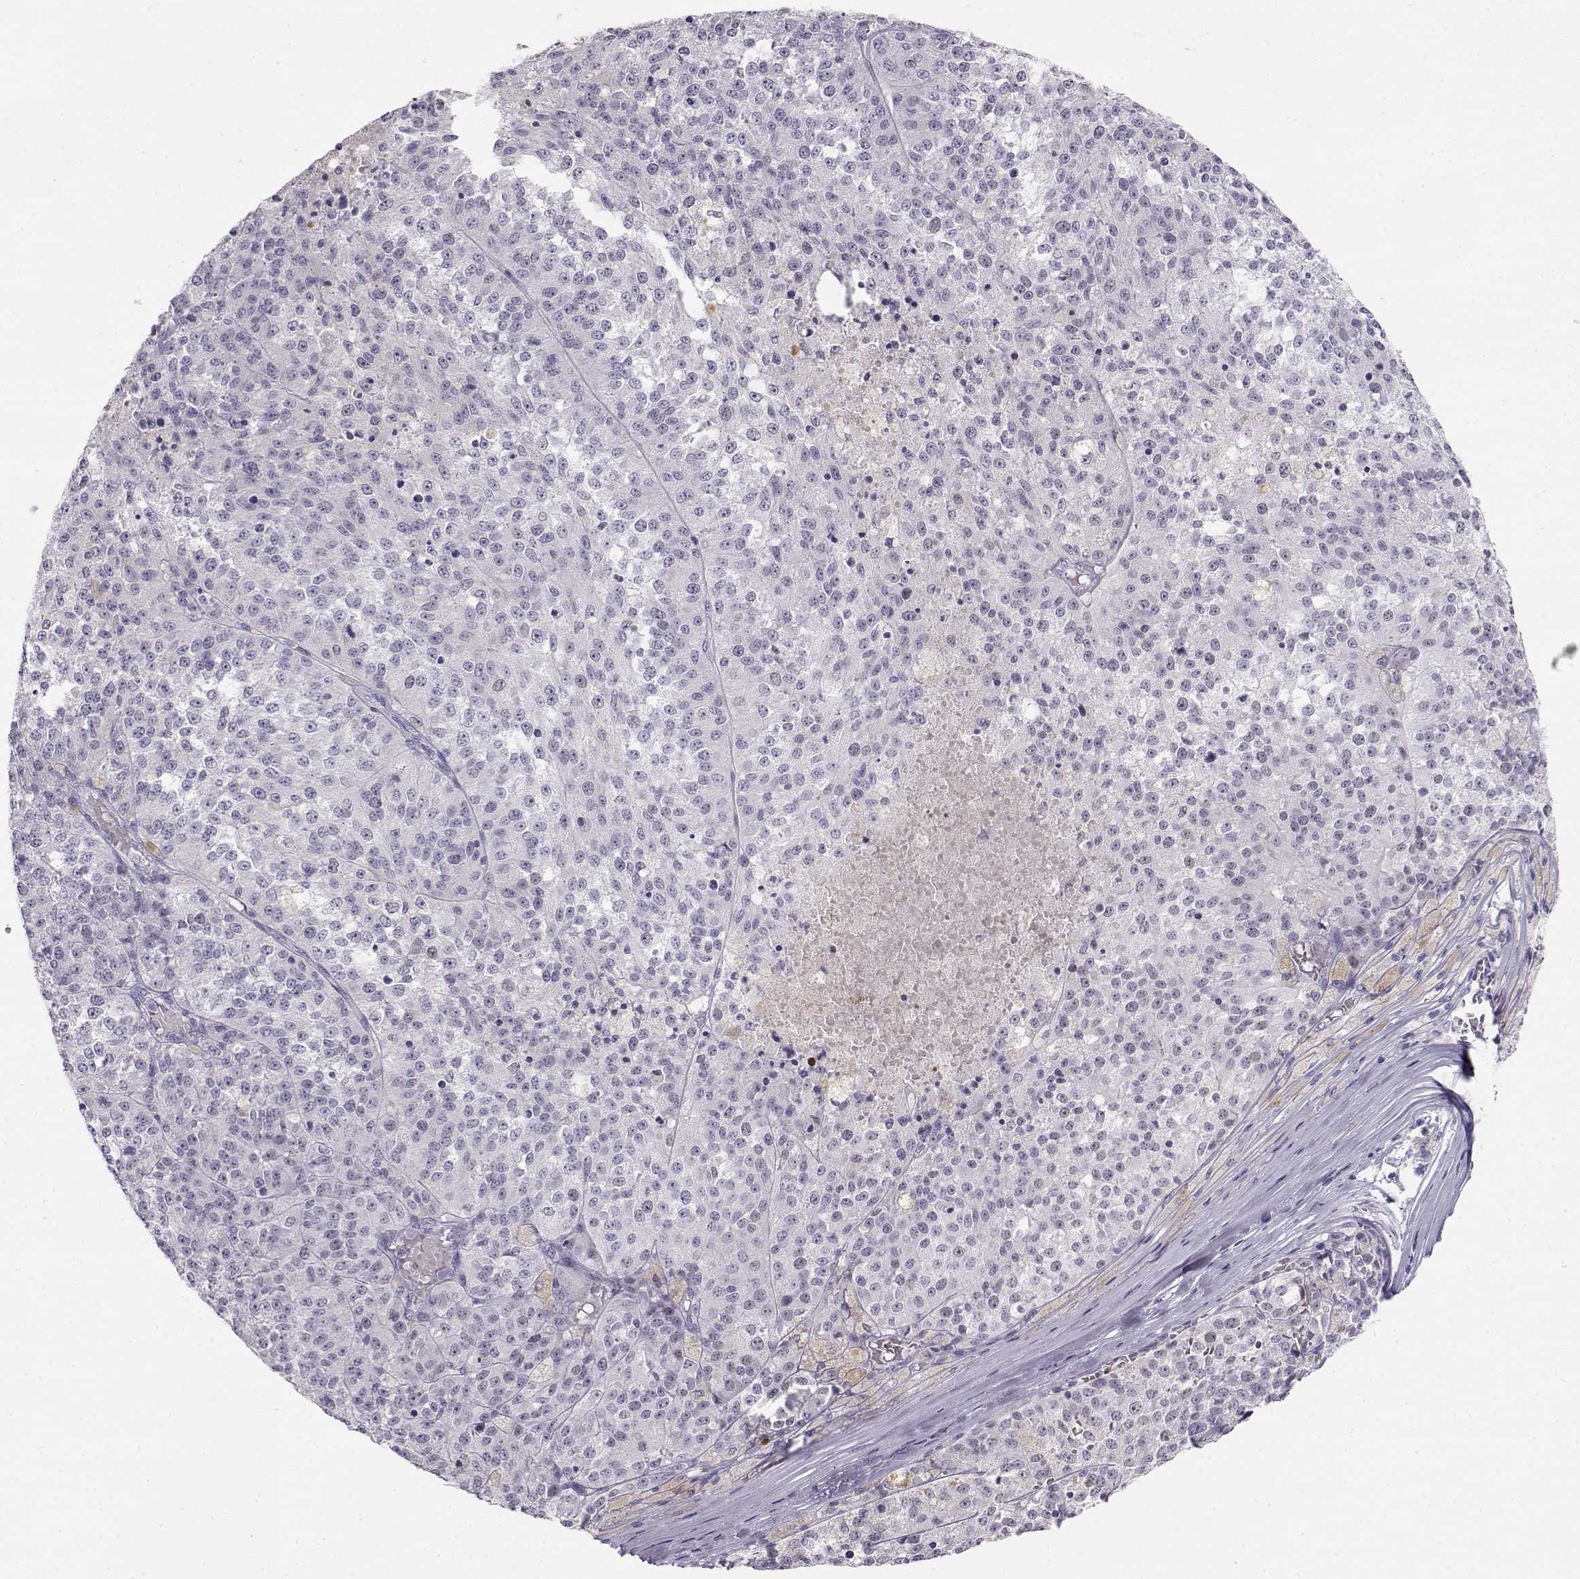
{"staining": {"intensity": "negative", "quantity": "none", "location": "none"}, "tissue": "melanoma", "cell_type": "Tumor cells", "image_type": "cancer", "snomed": [{"axis": "morphology", "description": "Malignant melanoma, Metastatic site"}, {"axis": "topography", "description": "Lymph node"}], "caption": "IHC of malignant melanoma (metastatic site) exhibits no positivity in tumor cells.", "gene": "OPN5", "patient": {"sex": "female", "age": 64}}